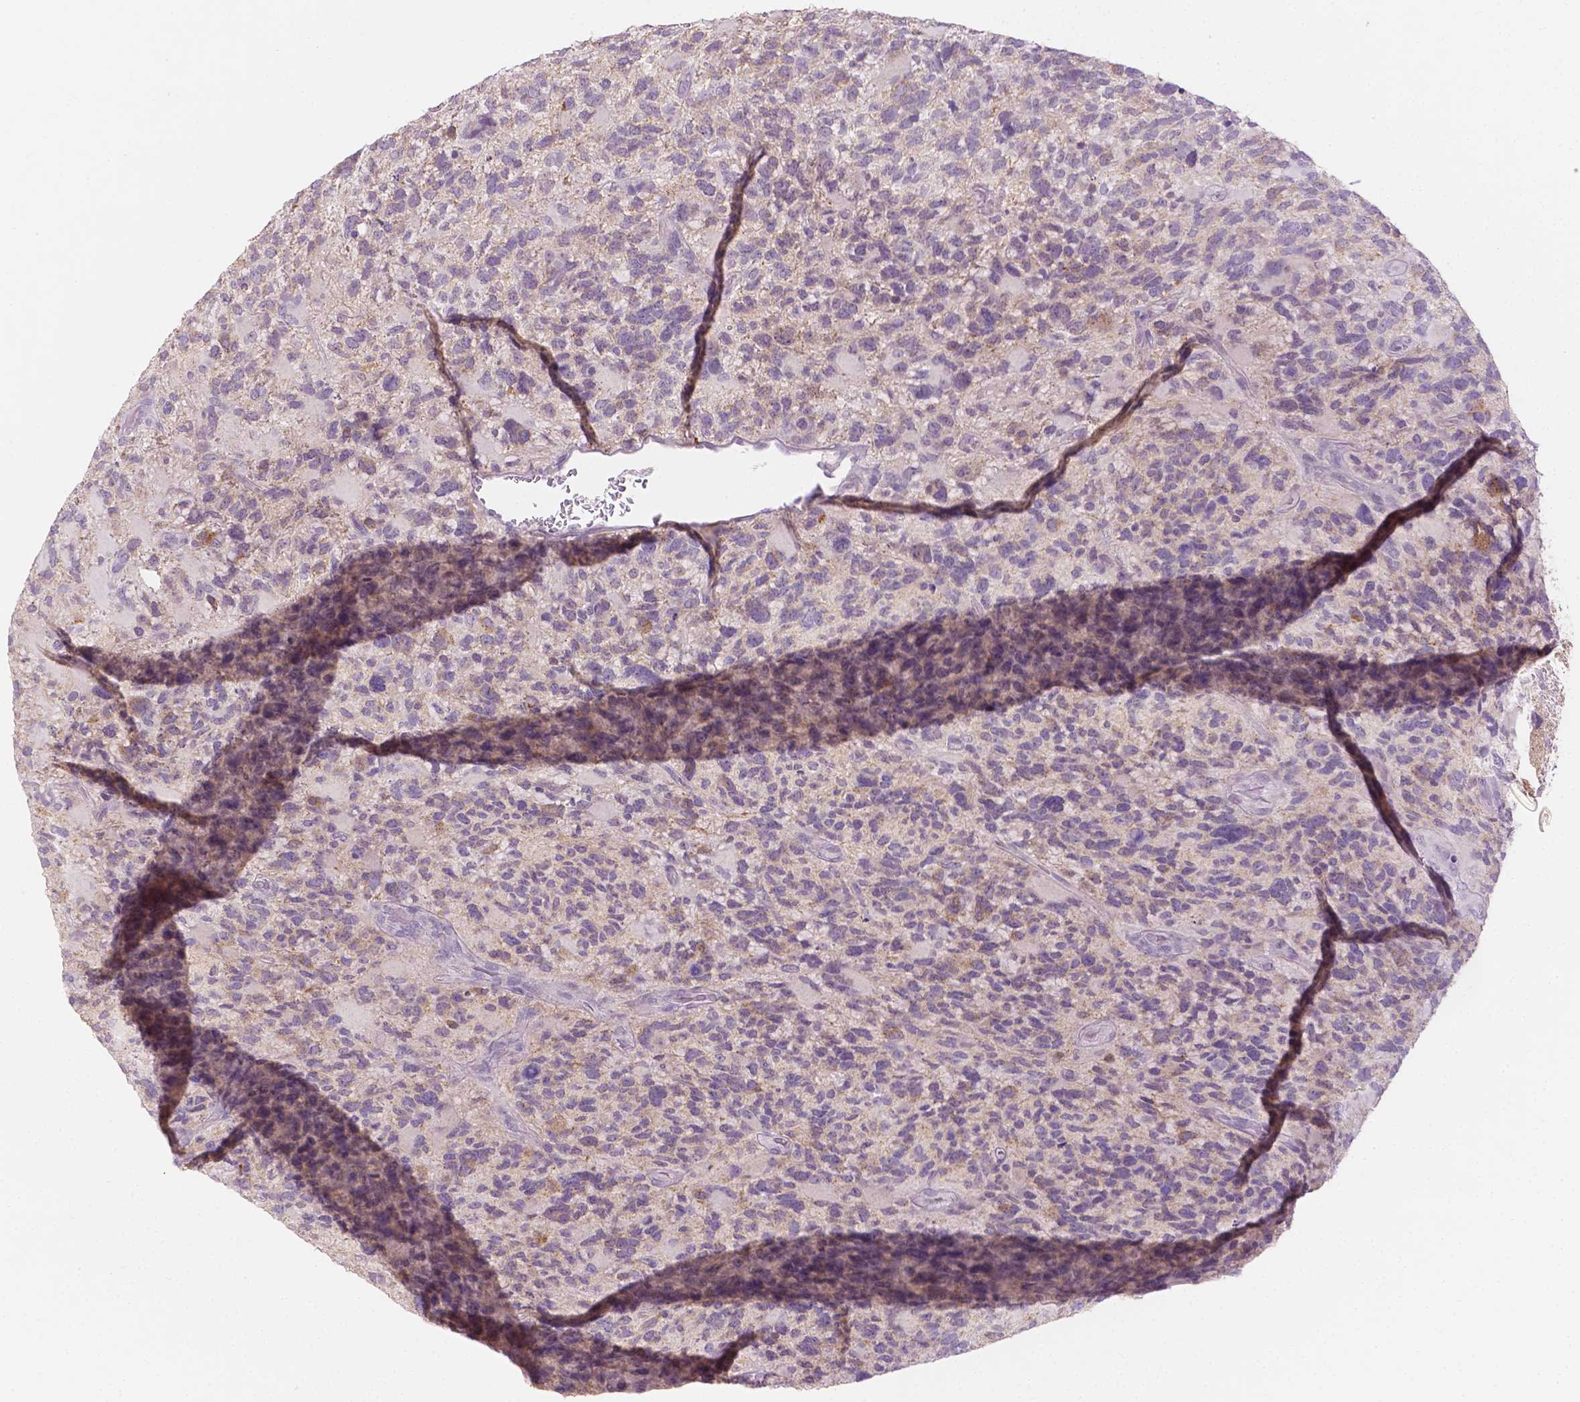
{"staining": {"intensity": "negative", "quantity": "none", "location": "none"}, "tissue": "glioma", "cell_type": "Tumor cells", "image_type": "cancer", "snomed": [{"axis": "morphology", "description": "Glioma, malignant, High grade"}, {"axis": "topography", "description": "Brain"}], "caption": "Immunohistochemistry image of neoplastic tissue: human malignant glioma (high-grade) stained with DAB demonstrates no significant protein positivity in tumor cells. (DAB (3,3'-diaminobenzidine) immunohistochemistry (IHC), high magnification).", "gene": "DLG2", "patient": {"sex": "female", "age": 71}}